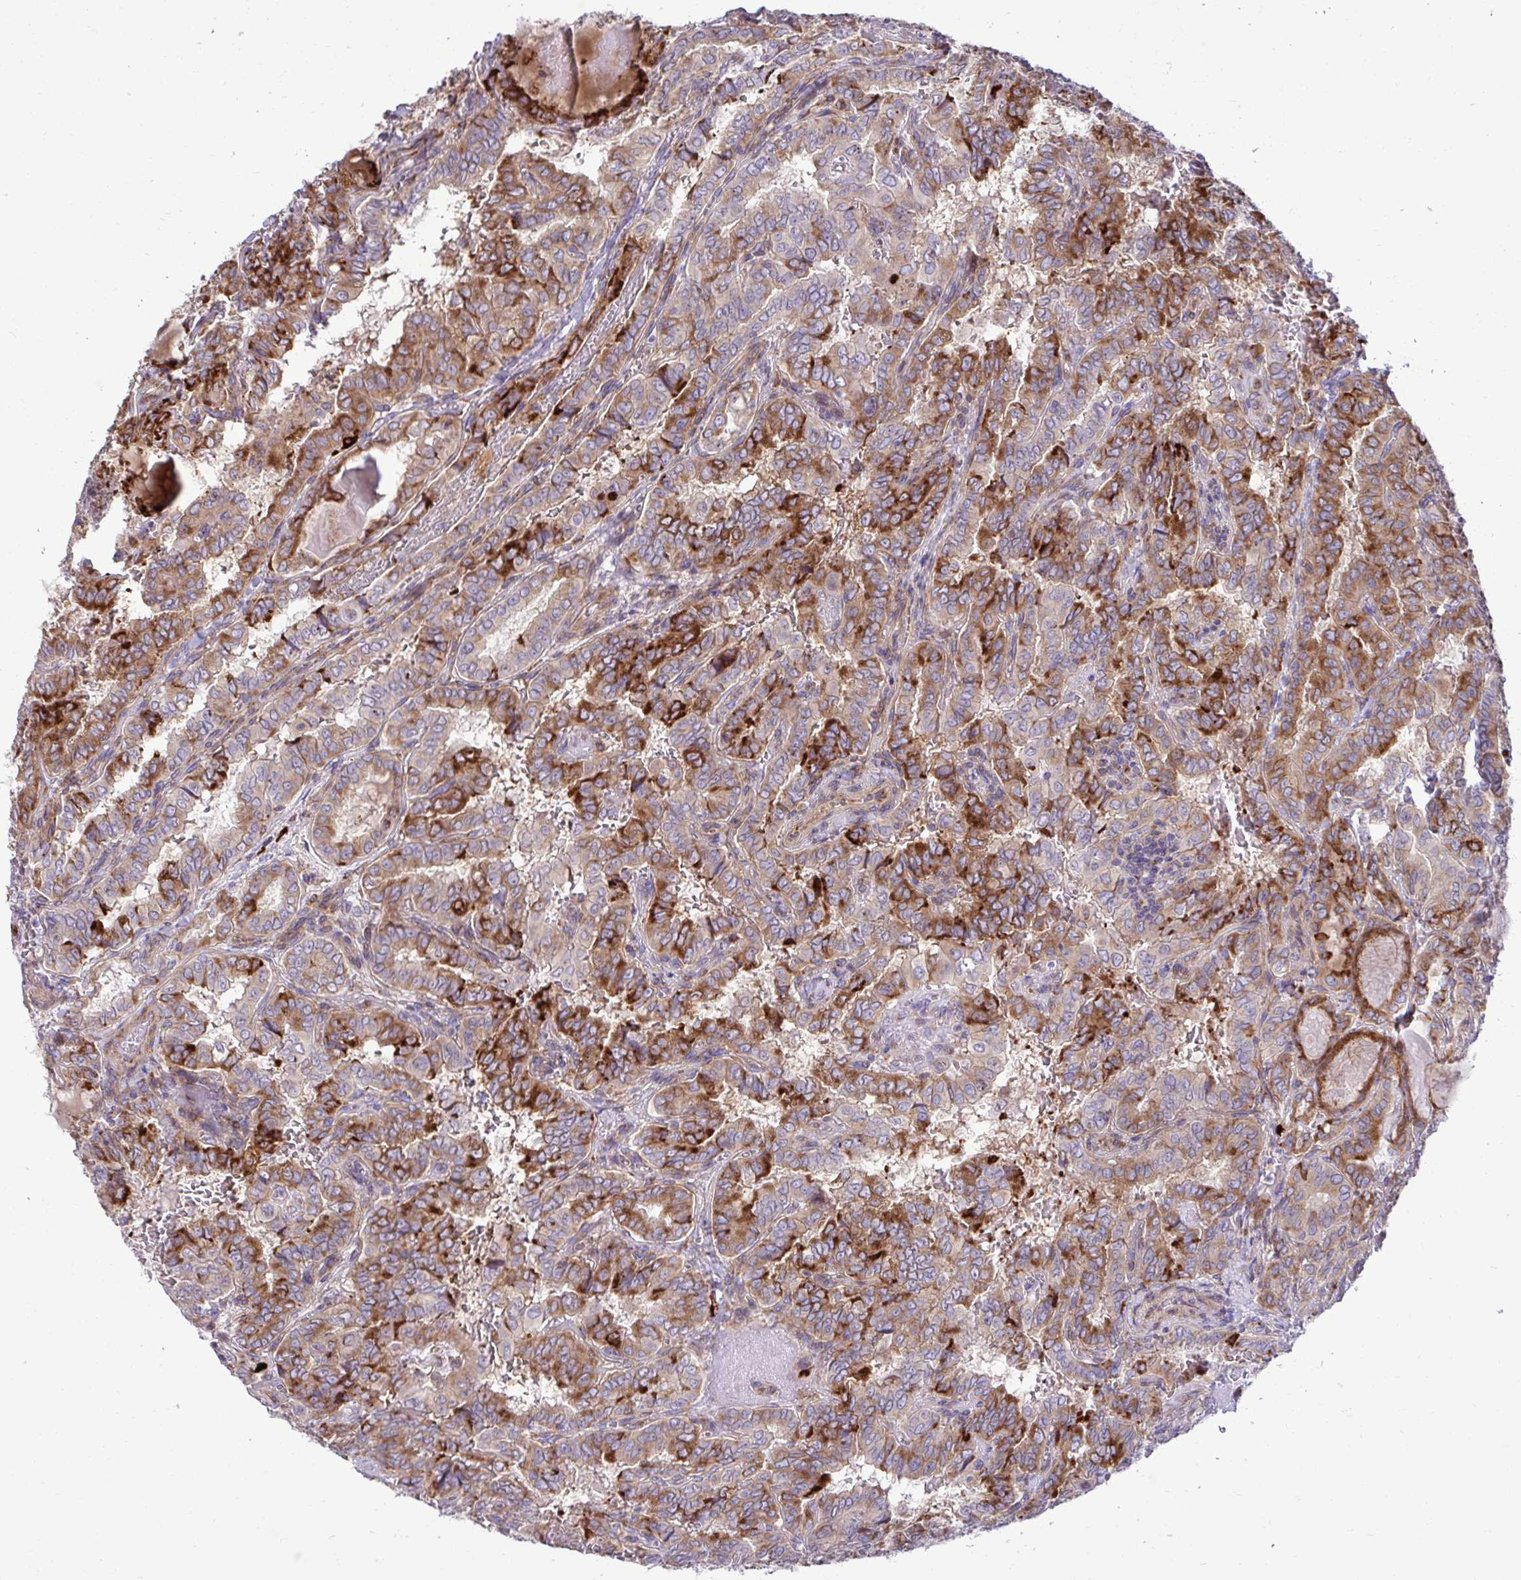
{"staining": {"intensity": "strong", "quantity": "25%-75%", "location": "cytoplasmic/membranous"}, "tissue": "thyroid cancer", "cell_type": "Tumor cells", "image_type": "cancer", "snomed": [{"axis": "morphology", "description": "Papillary adenocarcinoma, NOS"}, {"axis": "topography", "description": "Thyroid gland"}], "caption": "A photomicrograph showing strong cytoplasmic/membranous expression in about 25%-75% of tumor cells in thyroid papillary adenocarcinoma, as visualized by brown immunohistochemical staining.", "gene": "LIMS1", "patient": {"sex": "female", "age": 46}}